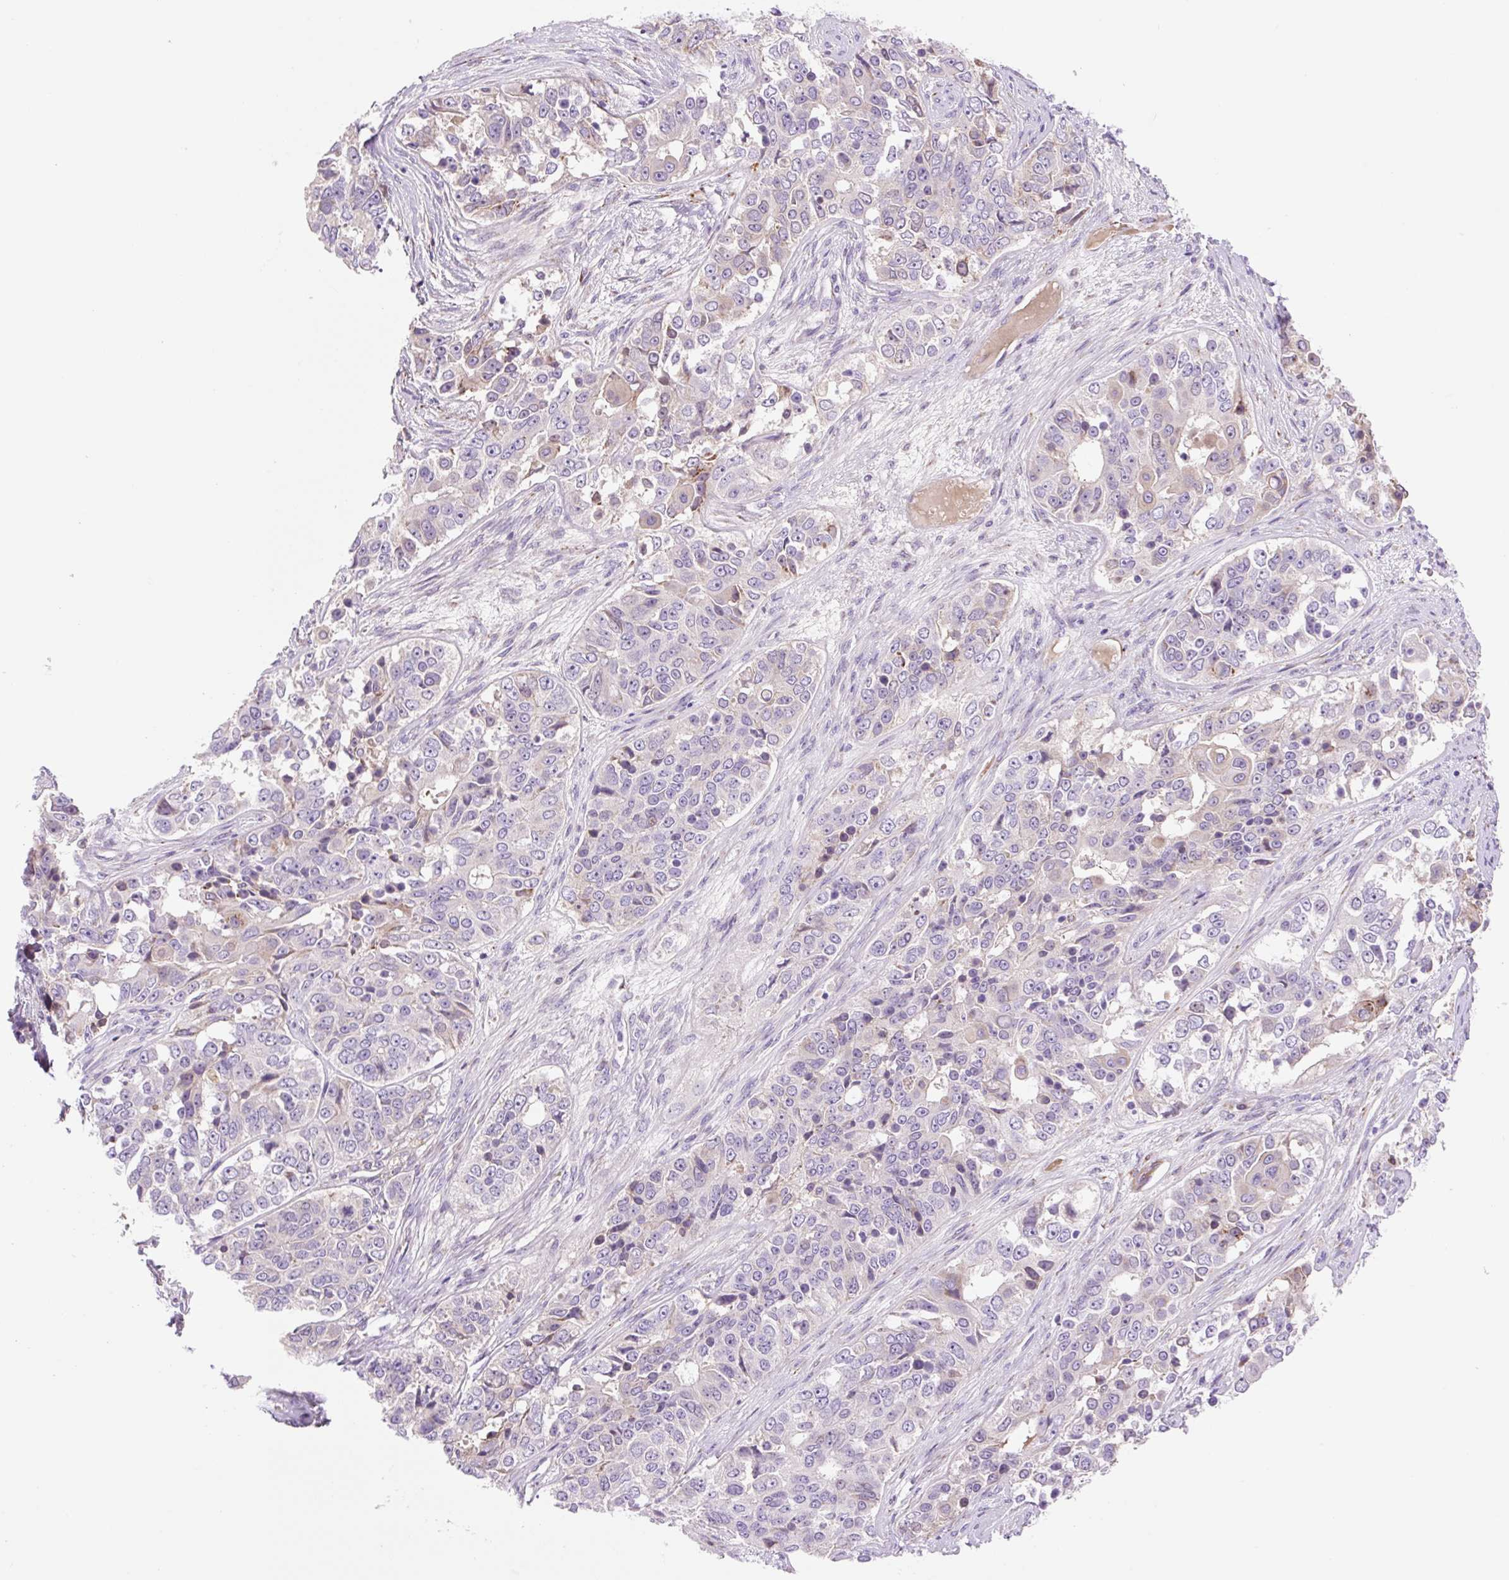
{"staining": {"intensity": "negative", "quantity": "none", "location": "none"}, "tissue": "ovarian cancer", "cell_type": "Tumor cells", "image_type": "cancer", "snomed": [{"axis": "morphology", "description": "Carcinoma, endometroid"}, {"axis": "topography", "description": "Ovary"}], "caption": "Ovarian endometroid carcinoma stained for a protein using immunohistochemistry (IHC) reveals no expression tumor cells.", "gene": "ZNF121", "patient": {"sex": "female", "age": 51}}